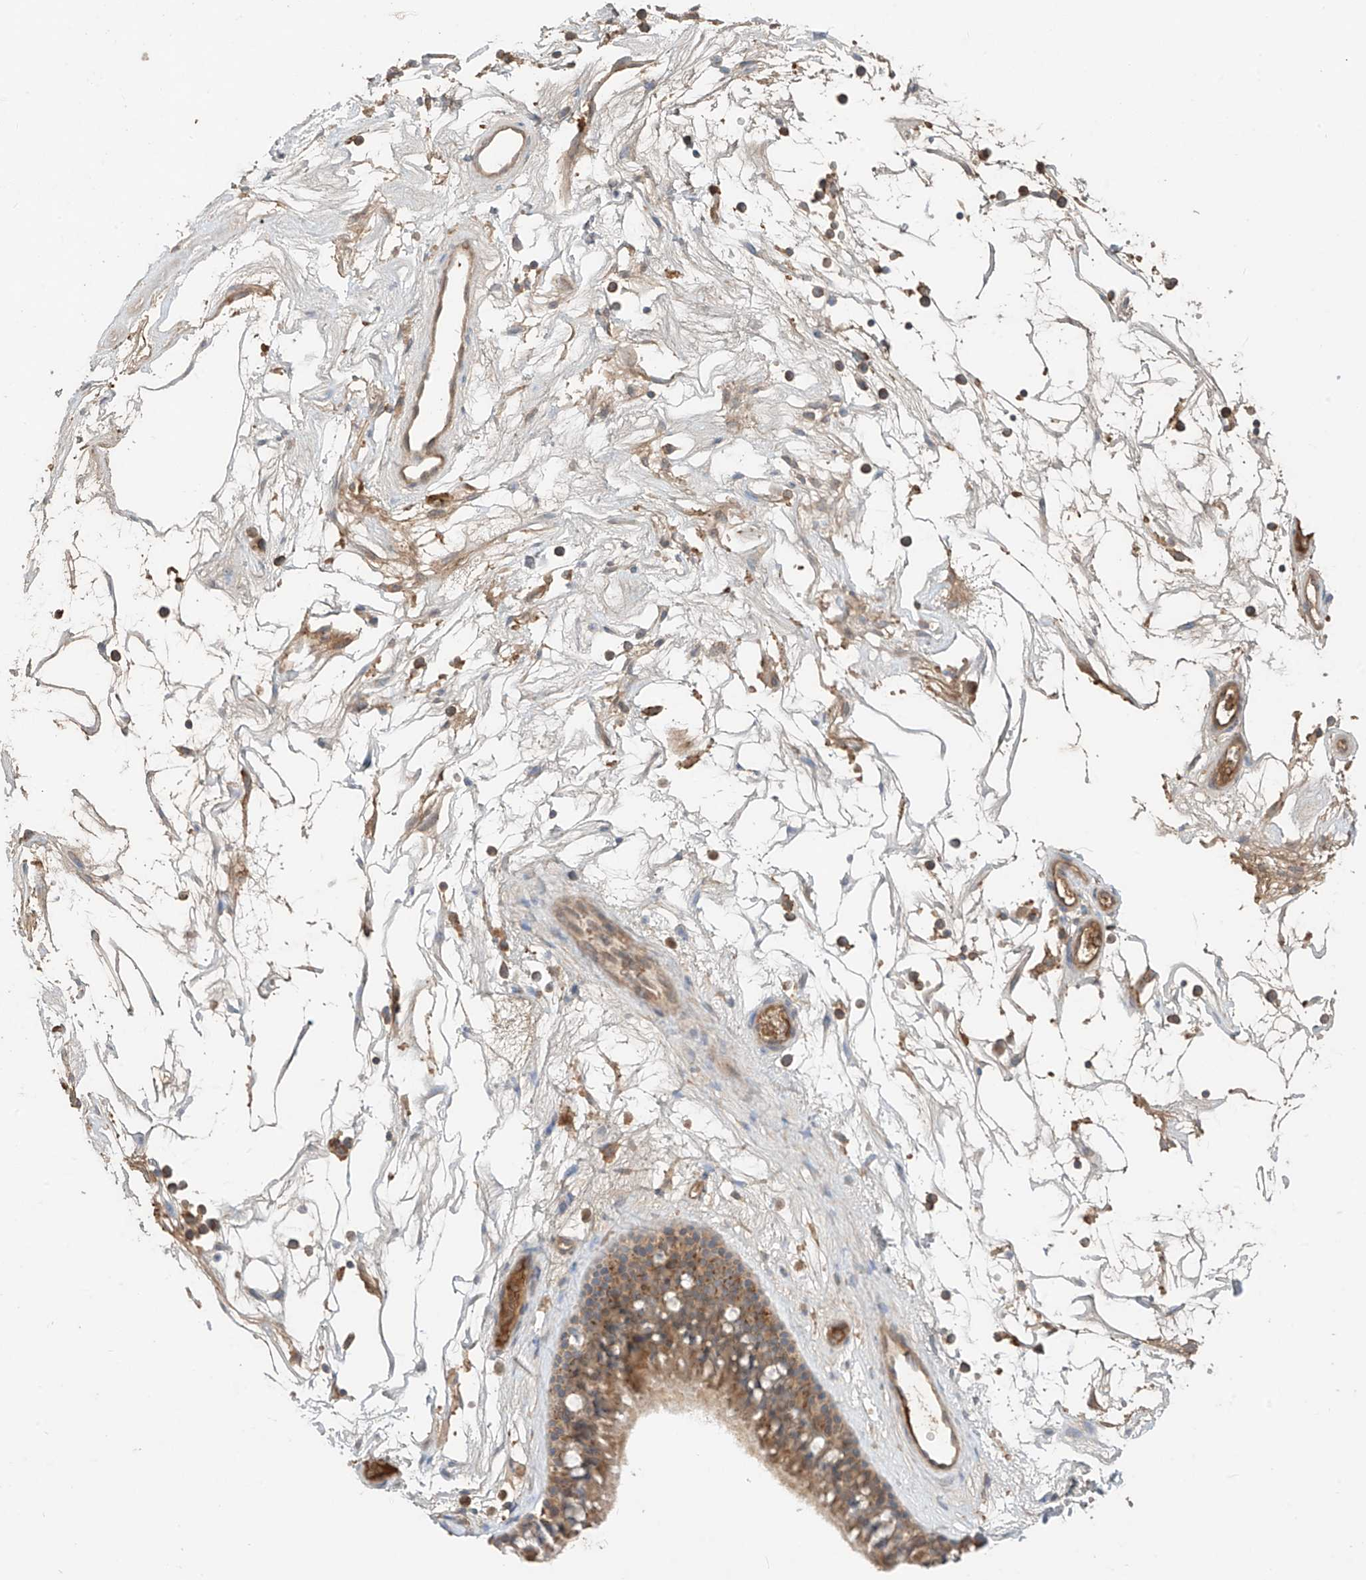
{"staining": {"intensity": "moderate", "quantity": ">75%", "location": "cytoplasmic/membranous"}, "tissue": "nasopharynx", "cell_type": "Respiratory epithelial cells", "image_type": "normal", "snomed": [{"axis": "morphology", "description": "Normal tissue, NOS"}, {"axis": "topography", "description": "Nasopharynx"}], "caption": "High-power microscopy captured an IHC photomicrograph of normal nasopharynx, revealing moderate cytoplasmic/membranous expression in about >75% of respiratory epithelial cells.", "gene": "CACNA2D4", "patient": {"sex": "male", "age": 64}}